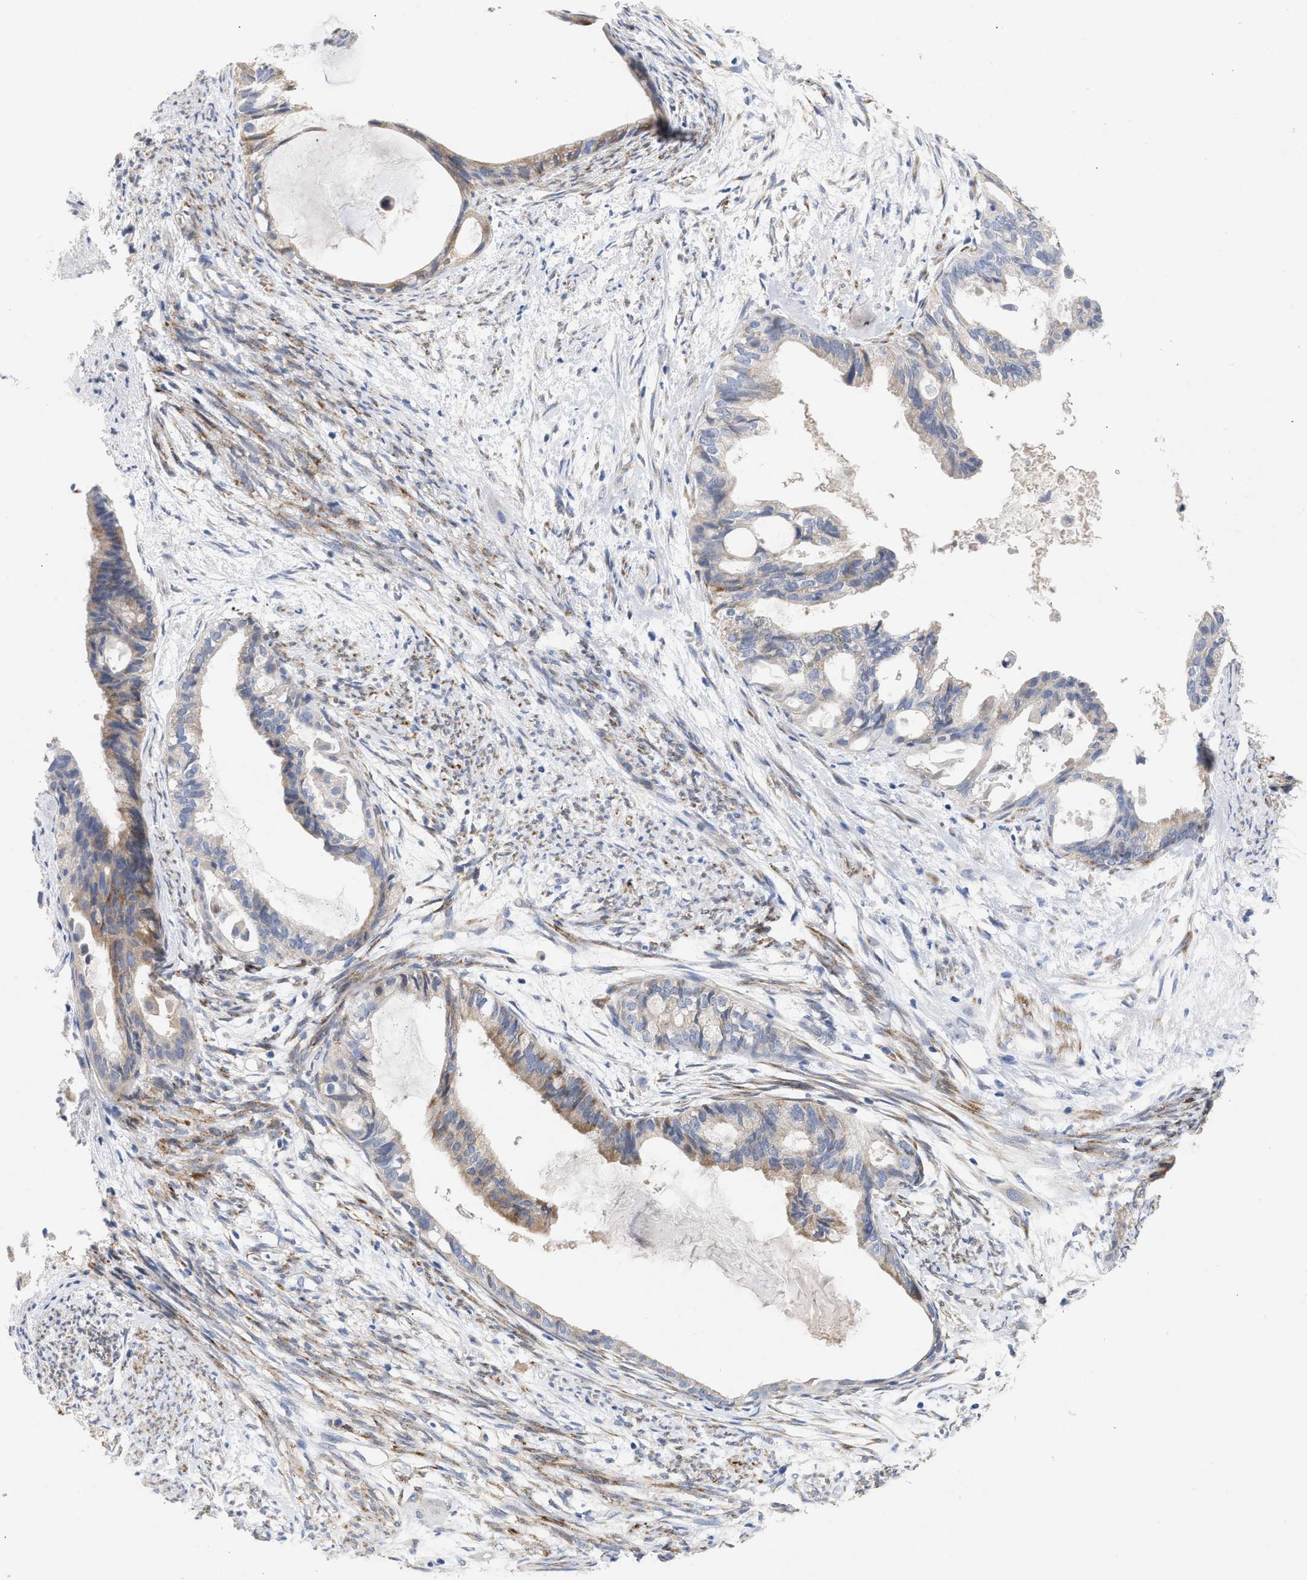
{"staining": {"intensity": "weak", "quantity": "<25%", "location": "cytoplasmic/membranous"}, "tissue": "cervical cancer", "cell_type": "Tumor cells", "image_type": "cancer", "snomed": [{"axis": "morphology", "description": "Normal tissue, NOS"}, {"axis": "morphology", "description": "Adenocarcinoma, NOS"}, {"axis": "topography", "description": "Cervix"}, {"axis": "topography", "description": "Endometrium"}], "caption": "Cervical cancer (adenocarcinoma) stained for a protein using IHC displays no positivity tumor cells.", "gene": "SELENOM", "patient": {"sex": "female", "age": 86}}